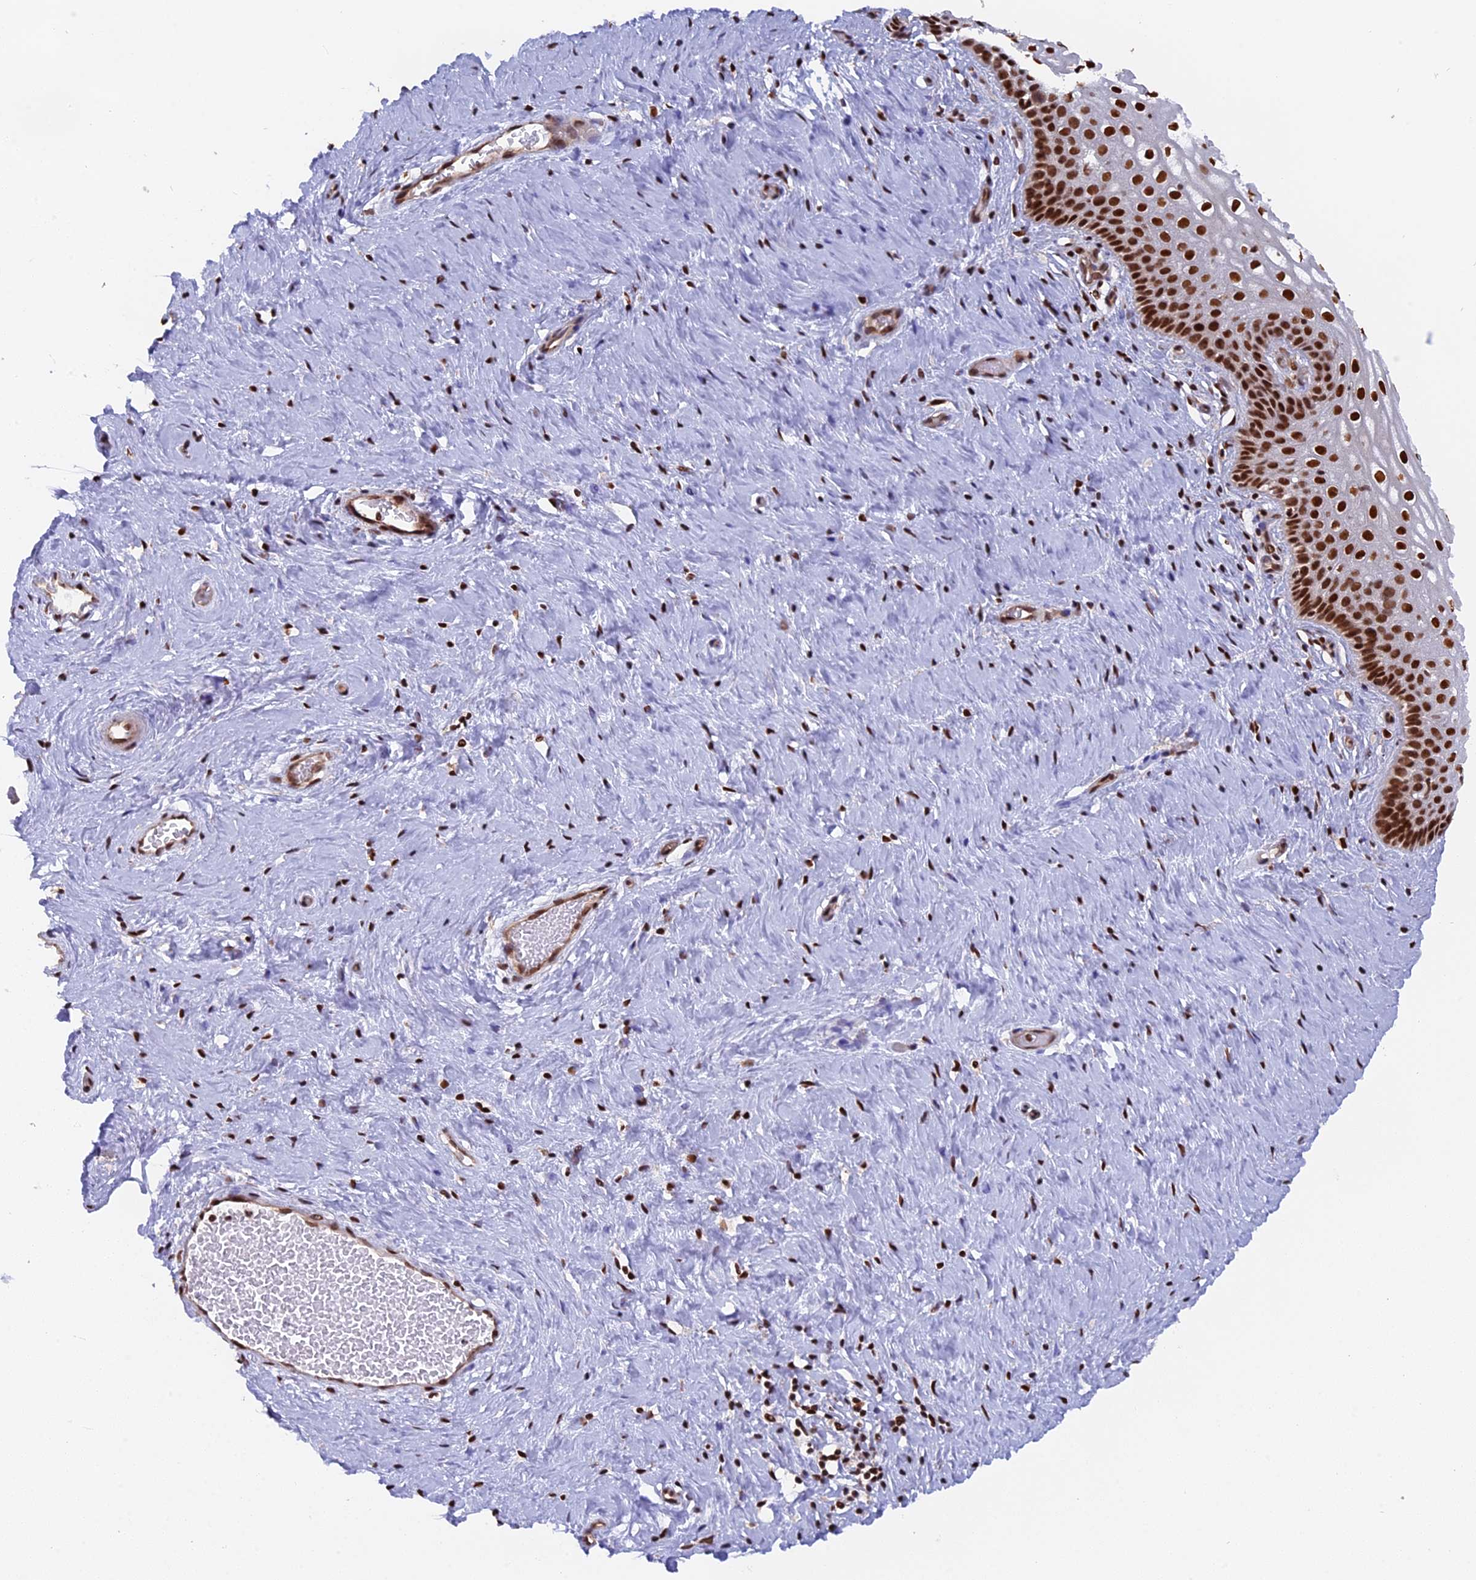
{"staining": {"intensity": "strong", "quantity": ">75%", "location": "nuclear"}, "tissue": "cervix", "cell_type": "Glandular cells", "image_type": "normal", "snomed": [{"axis": "morphology", "description": "Normal tissue, NOS"}, {"axis": "topography", "description": "Cervix"}], "caption": "Strong nuclear protein positivity is seen in about >75% of glandular cells in cervix.", "gene": "RAMACL", "patient": {"sex": "female", "age": 33}}